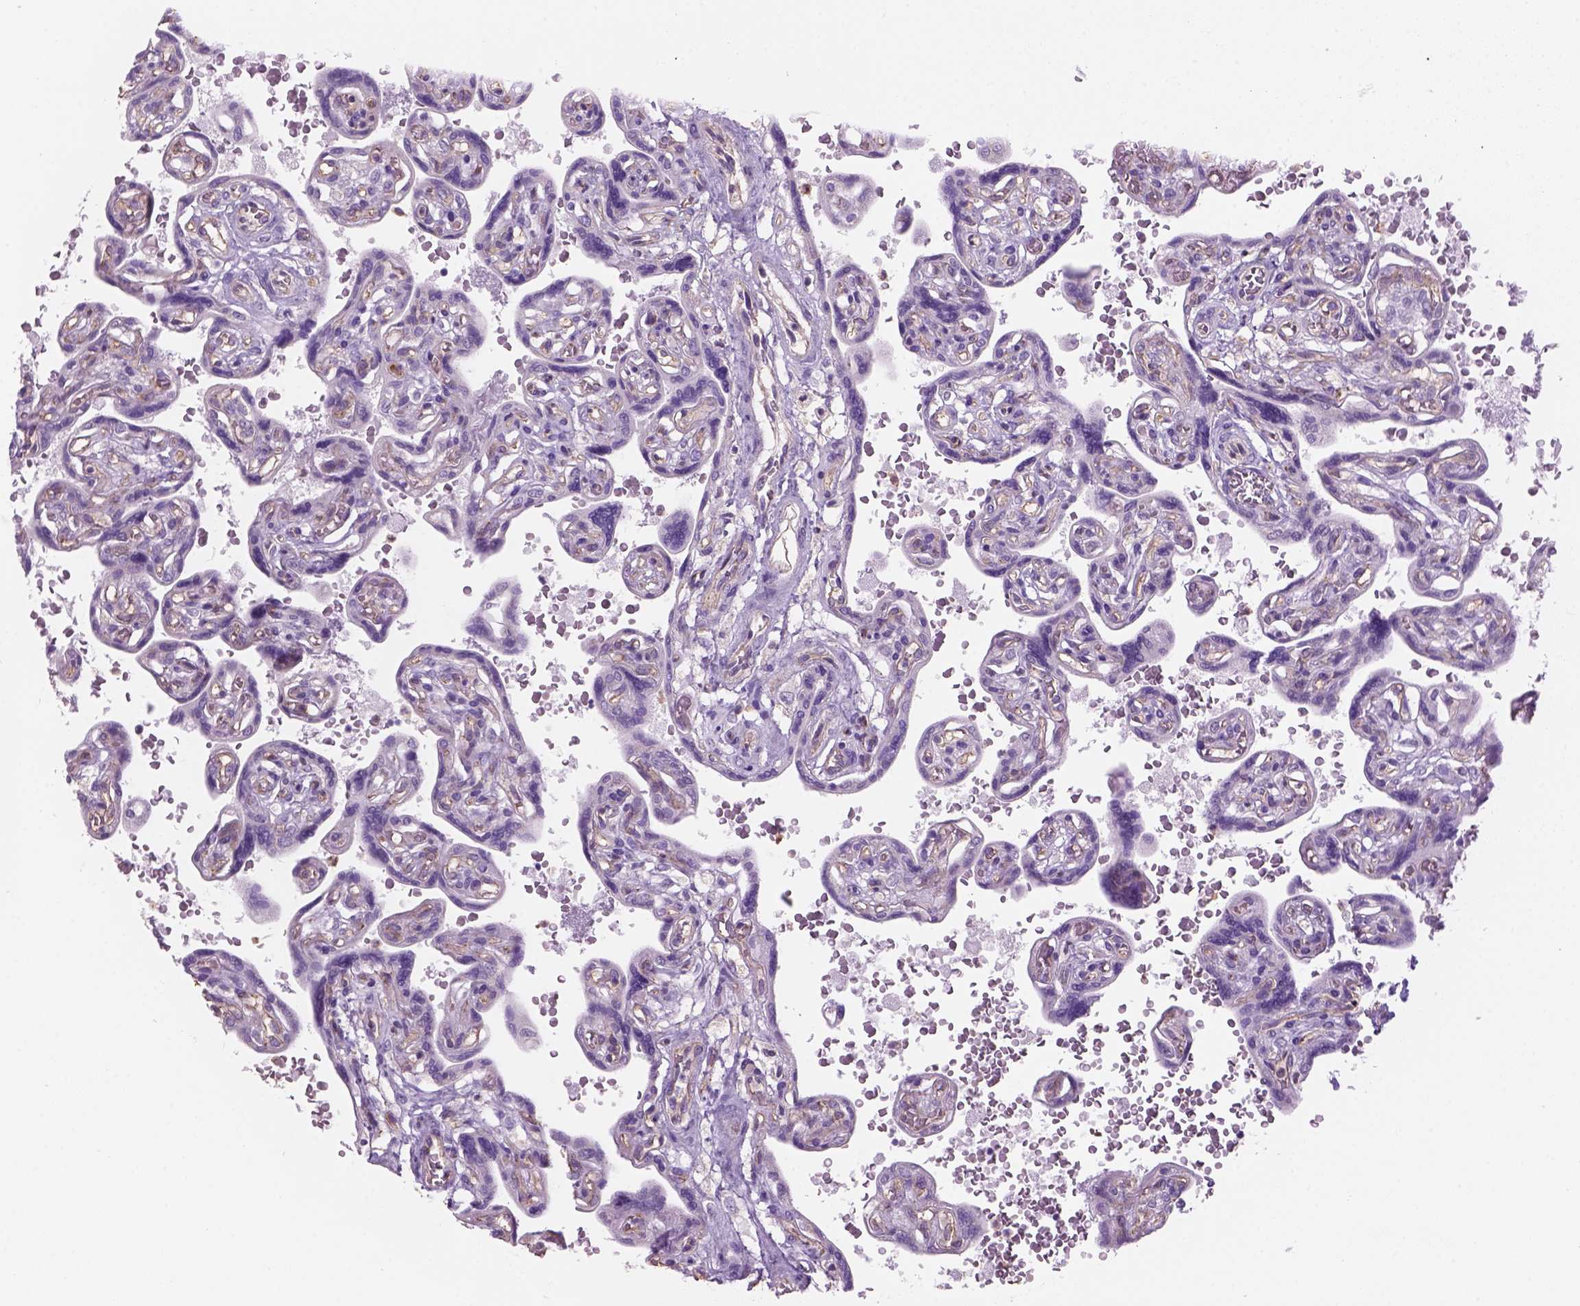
{"staining": {"intensity": "negative", "quantity": "none", "location": "none"}, "tissue": "placenta", "cell_type": "Decidual cells", "image_type": "normal", "snomed": [{"axis": "morphology", "description": "Normal tissue, NOS"}, {"axis": "topography", "description": "Placenta"}], "caption": "An image of human placenta is negative for staining in decidual cells. (DAB immunohistochemistry with hematoxylin counter stain).", "gene": "CD84", "patient": {"sex": "female", "age": 32}}